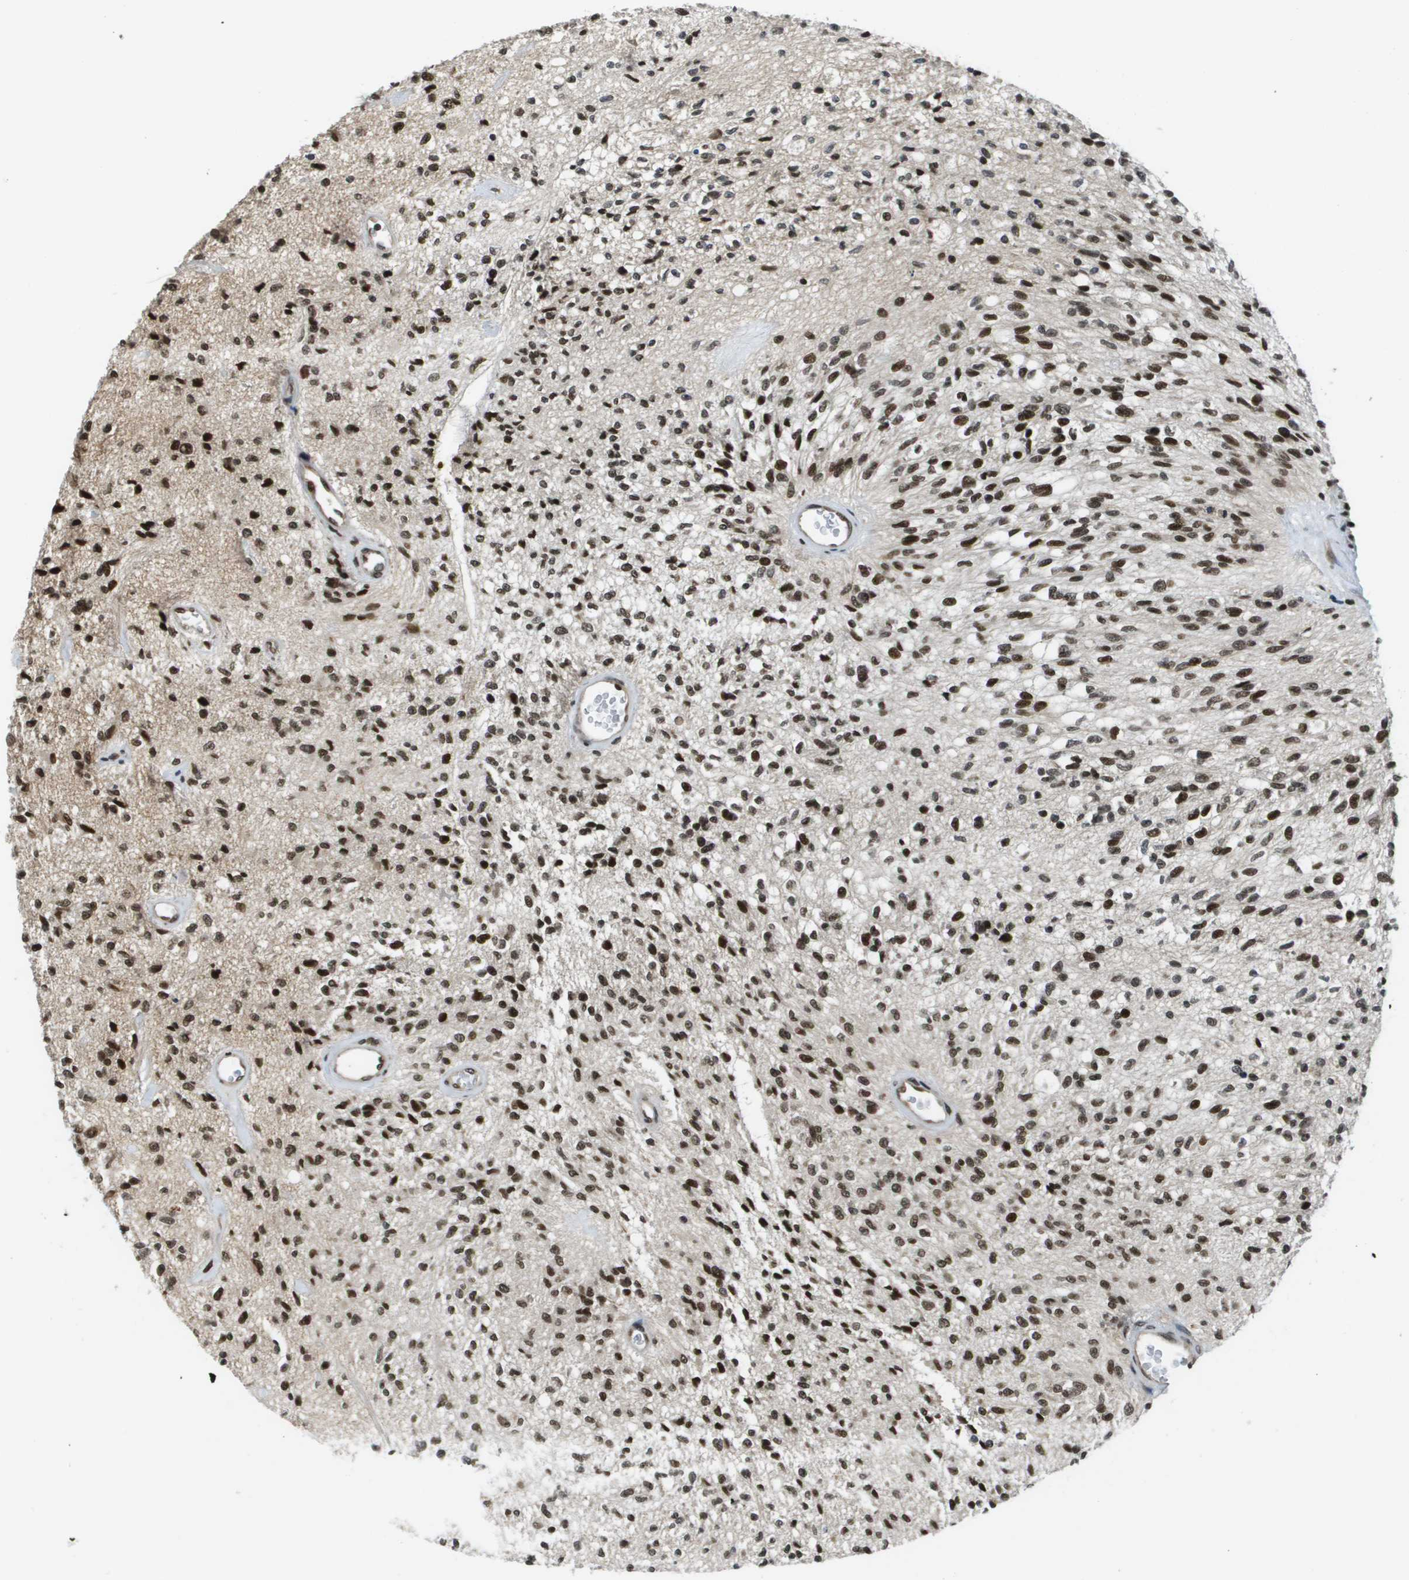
{"staining": {"intensity": "strong", "quantity": ">75%", "location": "nuclear"}, "tissue": "glioma", "cell_type": "Tumor cells", "image_type": "cancer", "snomed": [{"axis": "morphology", "description": "Normal tissue, NOS"}, {"axis": "morphology", "description": "Glioma, malignant, High grade"}, {"axis": "topography", "description": "Cerebral cortex"}], "caption": "There is high levels of strong nuclear expression in tumor cells of malignant glioma (high-grade), as demonstrated by immunohistochemical staining (brown color).", "gene": "RECQL4", "patient": {"sex": "male", "age": 77}}